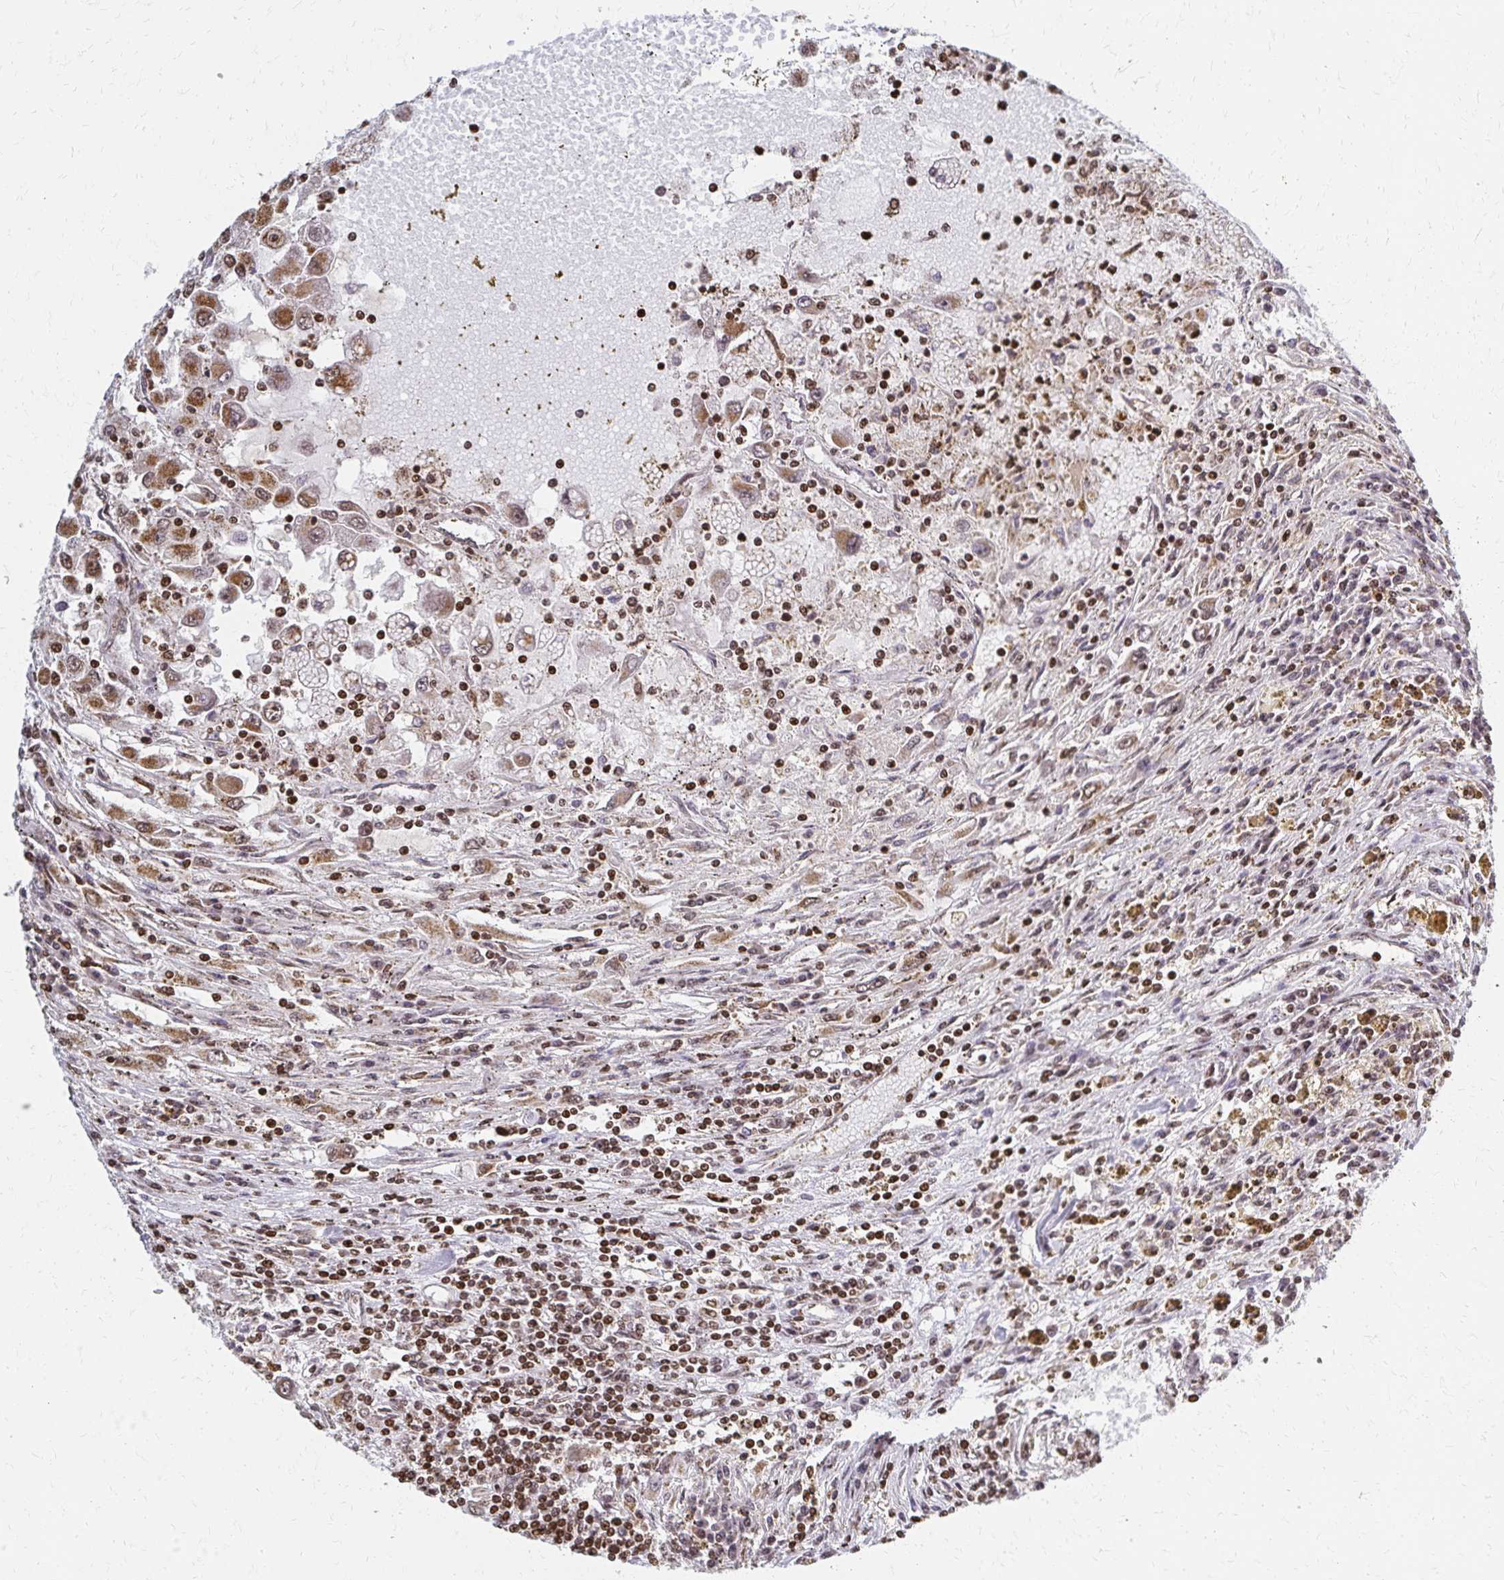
{"staining": {"intensity": "moderate", "quantity": ">75%", "location": "cytoplasmic/membranous,nuclear"}, "tissue": "renal cancer", "cell_type": "Tumor cells", "image_type": "cancer", "snomed": [{"axis": "morphology", "description": "Adenocarcinoma, NOS"}, {"axis": "topography", "description": "Kidney"}], "caption": "Protein analysis of renal adenocarcinoma tissue exhibits moderate cytoplasmic/membranous and nuclear staining in approximately >75% of tumor cells.", "gene": "HOXA9", "patient": {"sex": "female", "age": 67}}